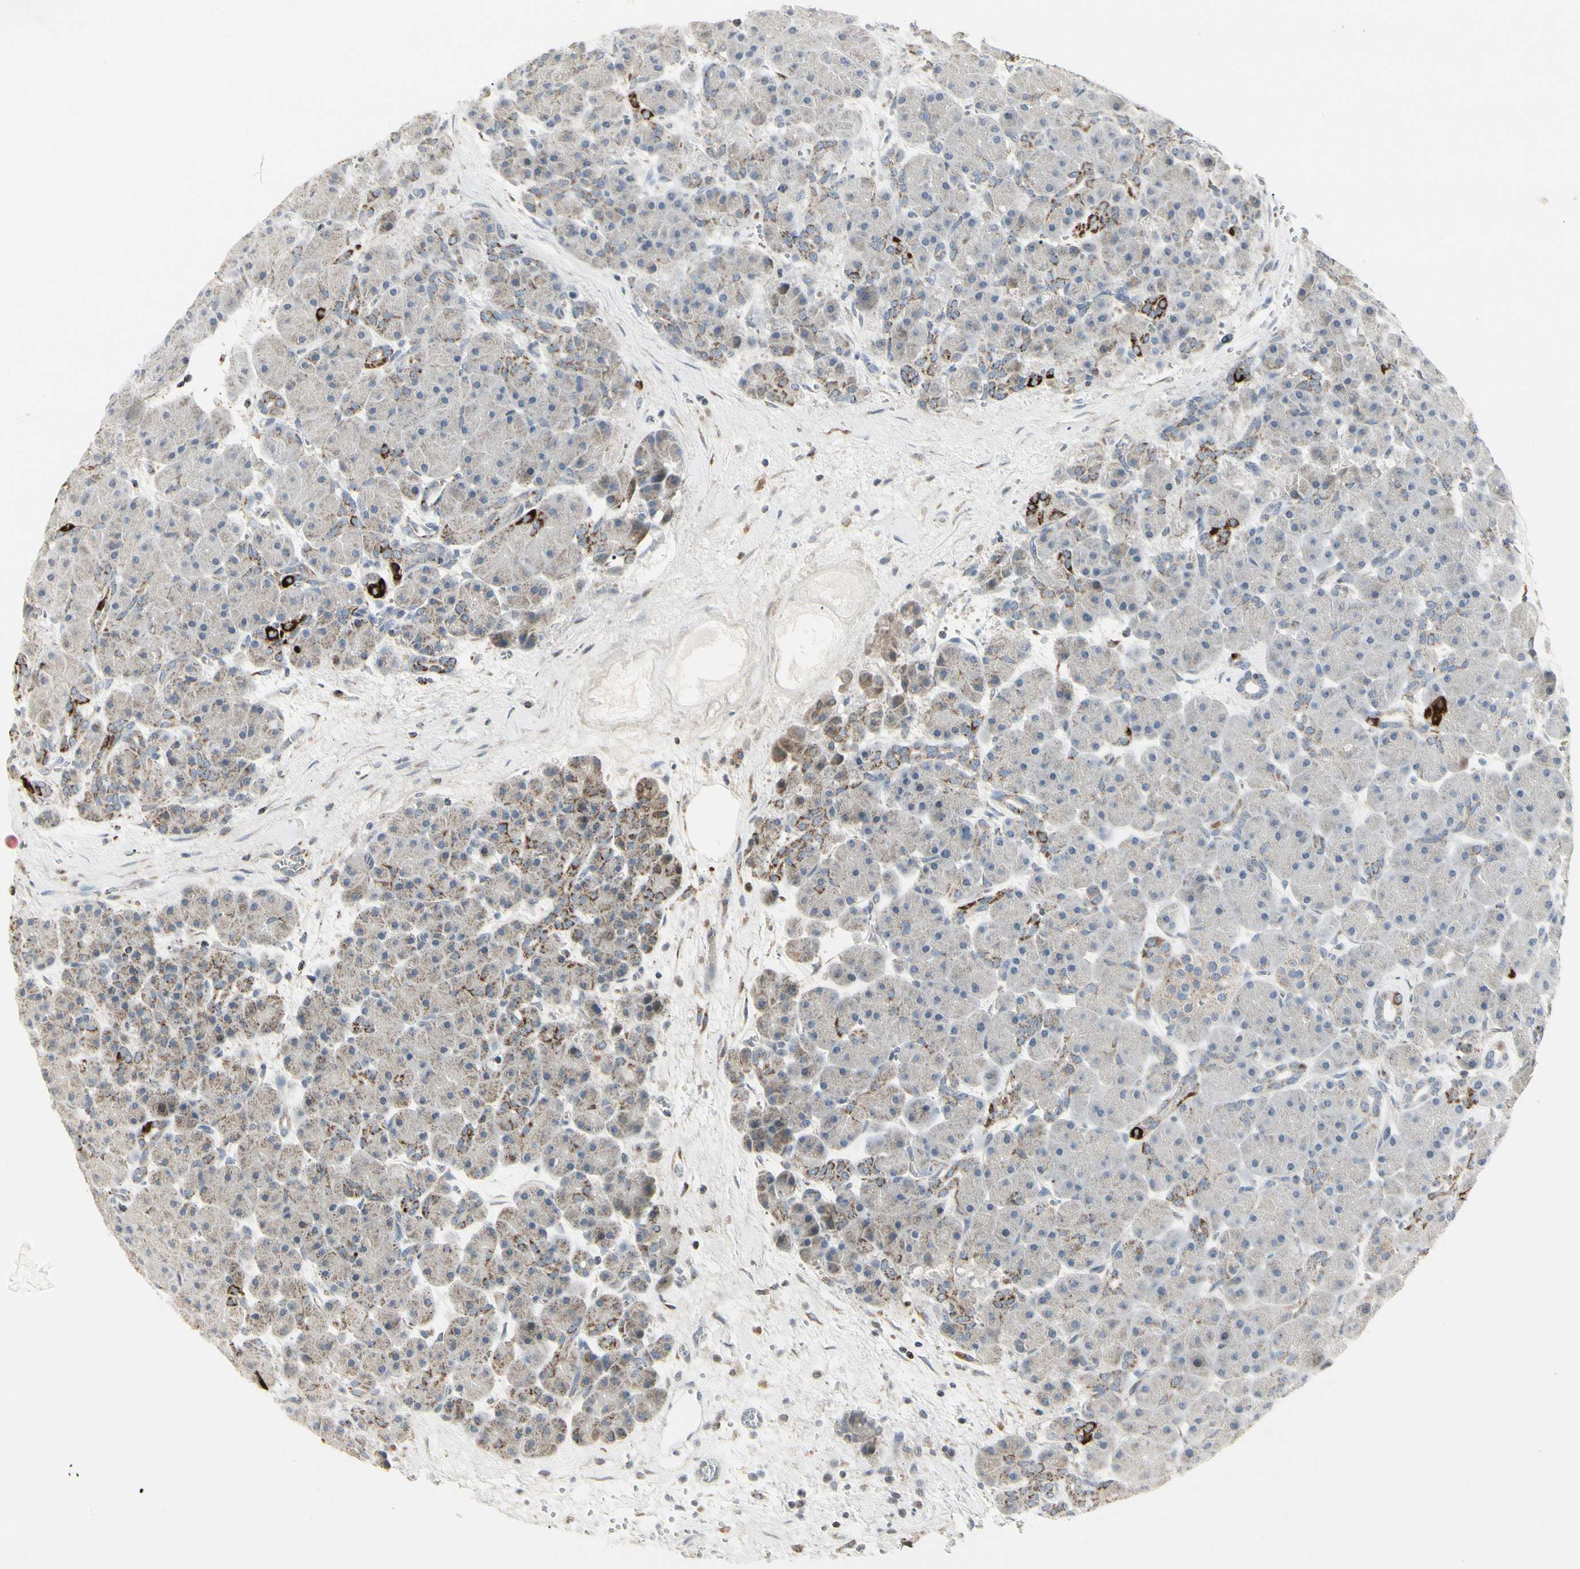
{"staining": {"intensity": "moderate", "quantity": "<25%", "location": "cytoplasmic/membranous"}, "tissue": "pancreas", "cell_type": "Exocrine glandular cells", "image_type": "normal", "snomed": [{"axis": "morphology", "description": "Normal tissue, NOS"}, {"axis": "topography", "description": "Pancreas"}], "caption": "Benign pancreas was stained to show a protein in brown. There is low levels of moderate cytoplasmic/membranous expression in approximately <25% of exocrine glandular cells. The staining was performed using DAB, with brown indicating positive protein expression. Nuclei are stained blue with hematoxylin.", "gene": "TMEM176A", "patient": {"sex": "male", "age": 66}}